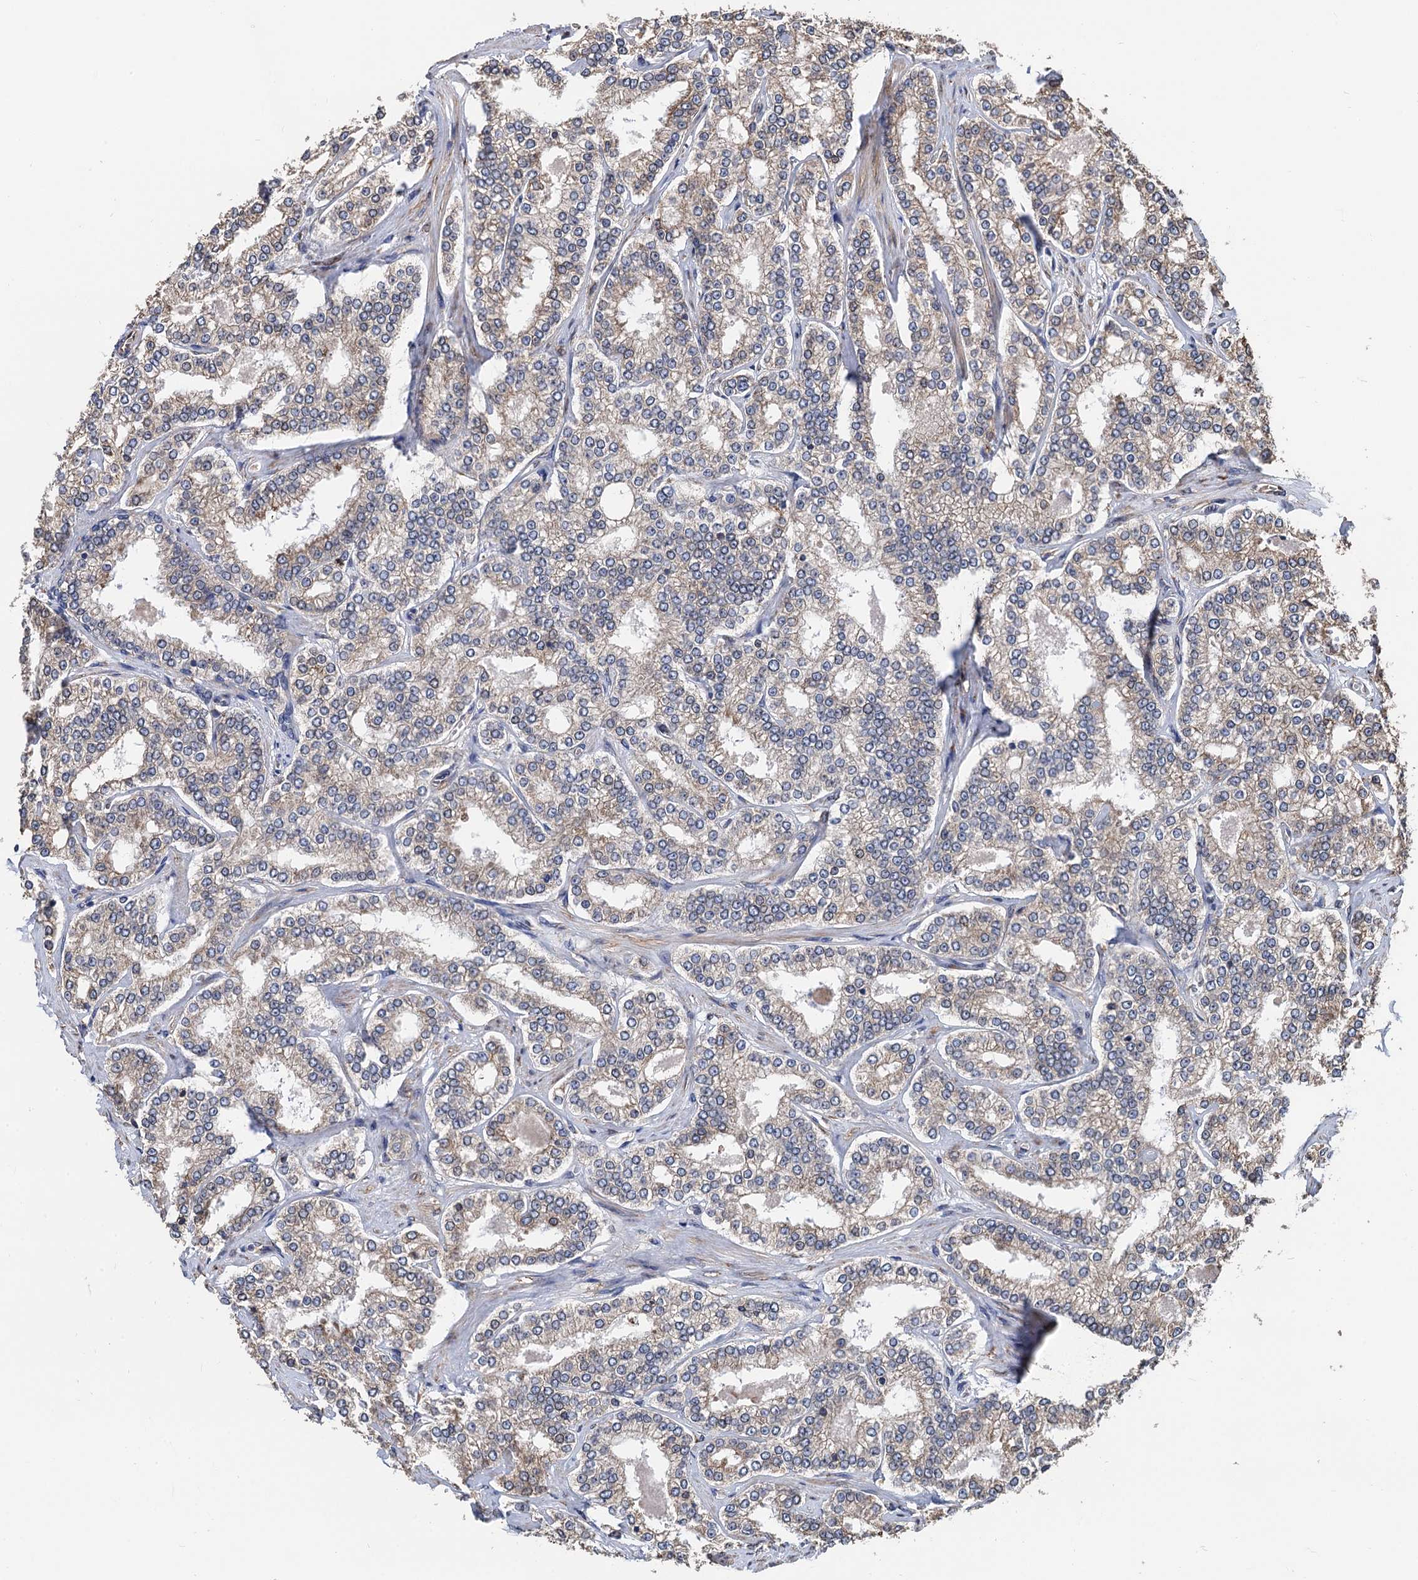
{"staining": {"intensity": "weak", "quantity": "25%-75%", "location": "cytoplasmic/membranous"}, "tissue": "prostate cancer", "cell_type": "Tumor cells", "image_type": "cancer", "snomed": [{"axis": "morphology", "description": "Normal tissue, NOS"}, {"axis": "morphology", "description": "Adenocarcinoma, High grade"}, {"axis": "topography", "description": "Prostate"}], "caption": "High-power microscopy captured an immunohistochemistry micrograph of prostate cancer, revealing weak cytoplasmic/membranous positivity in approximately 25%-75% of tumor cells. (Brightfield microscopy of DAB IHC at high magnification).", "gene": "CNNM1", "patient": {"sex": "male", "age": 83}}